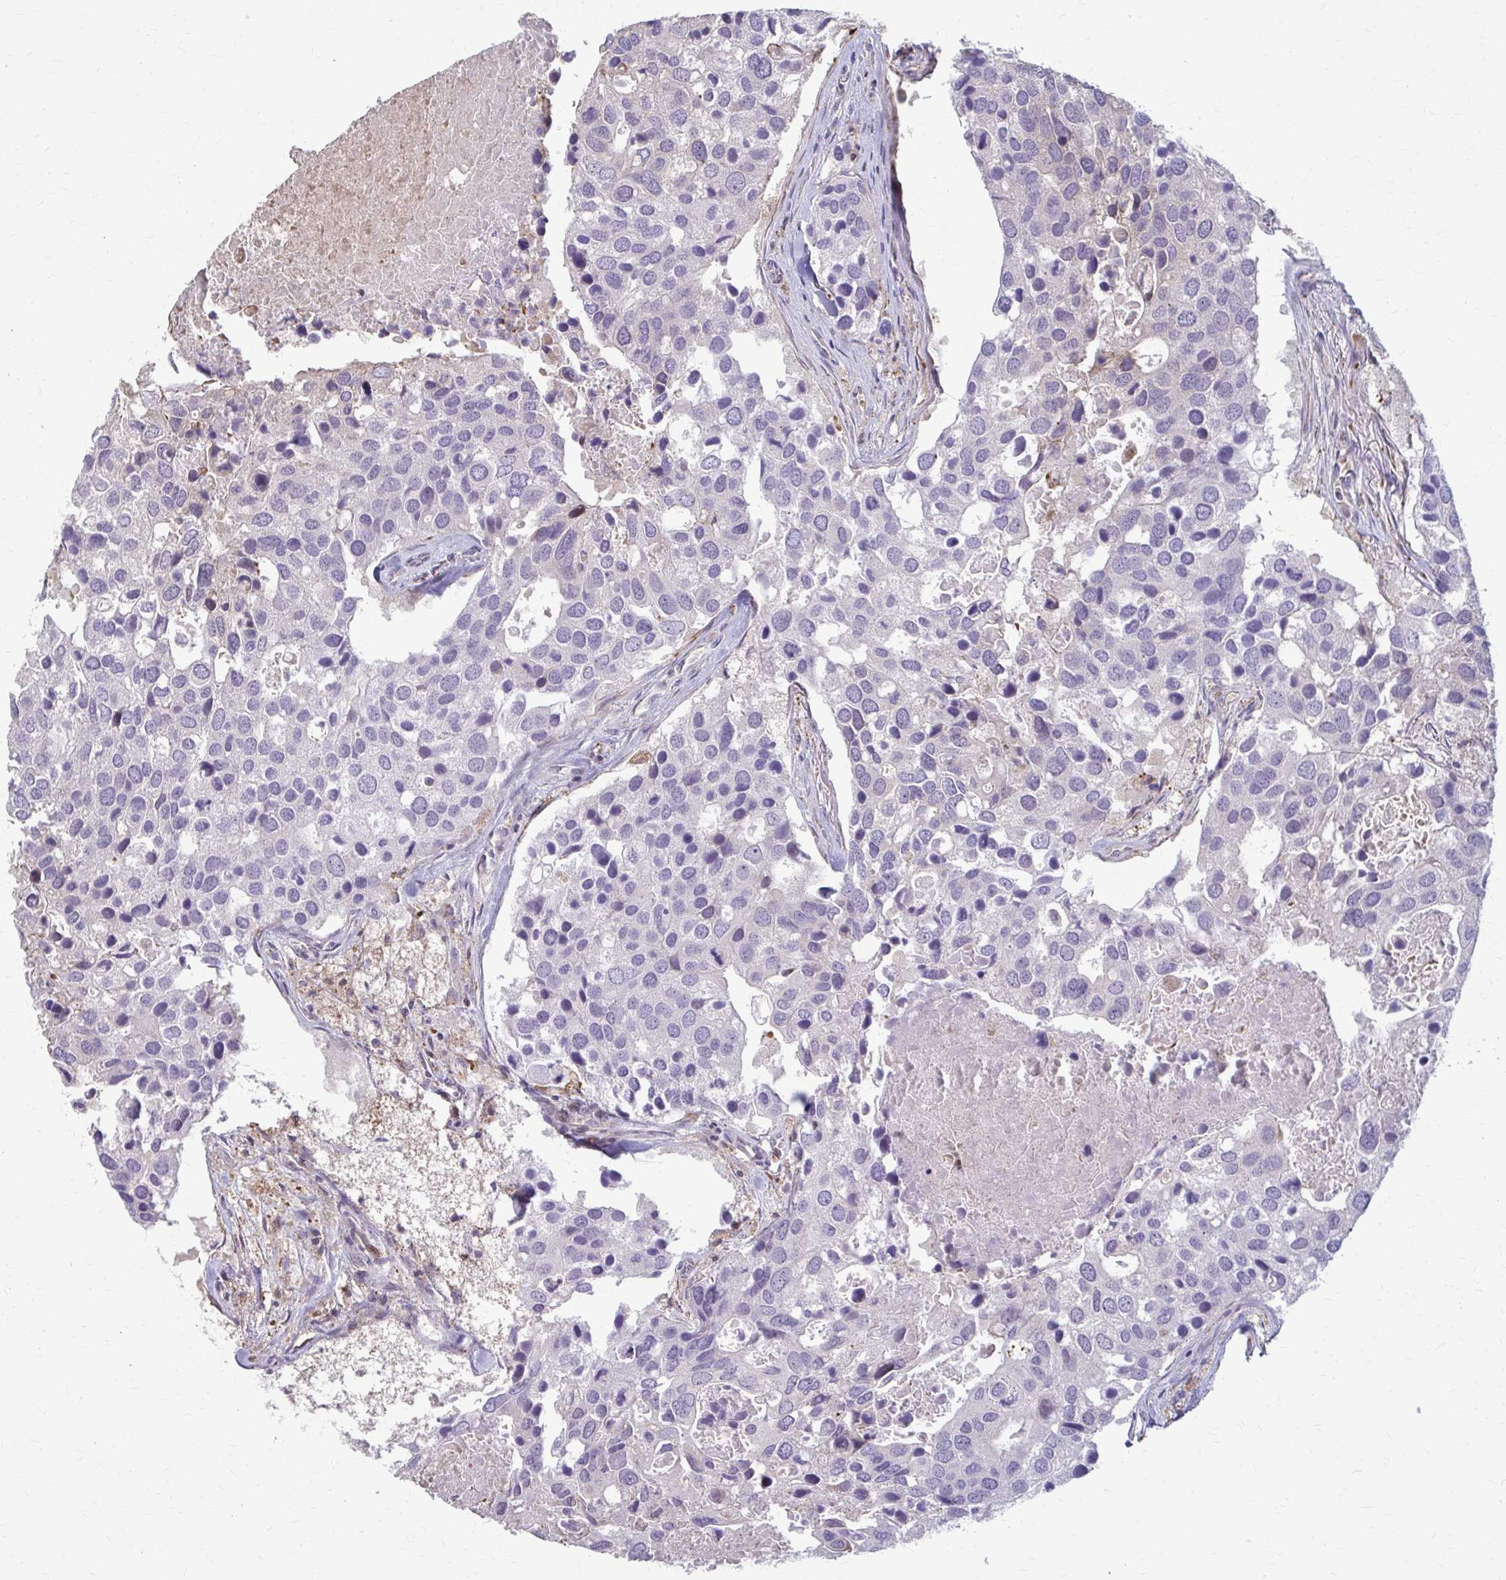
{"staining": {"intensity": "negative", "quantity": "none", "location": "none"}, "tissue": "breast cancer", "cell_type": "Tumor cells", "image_type": "cancer", "snomed": [{"axis": "morphology", "description": "Duct carcinoma"}, {"axis": "topography", "description": "Breast"}], "caption": "Breast cancer (infiltrating ductal carcinoma) stained for a protein using immunohistochemistry reveals no positivity tumor cells.", "gene": "ZNF34", "patient": {"sex": "female", "age": 83}}